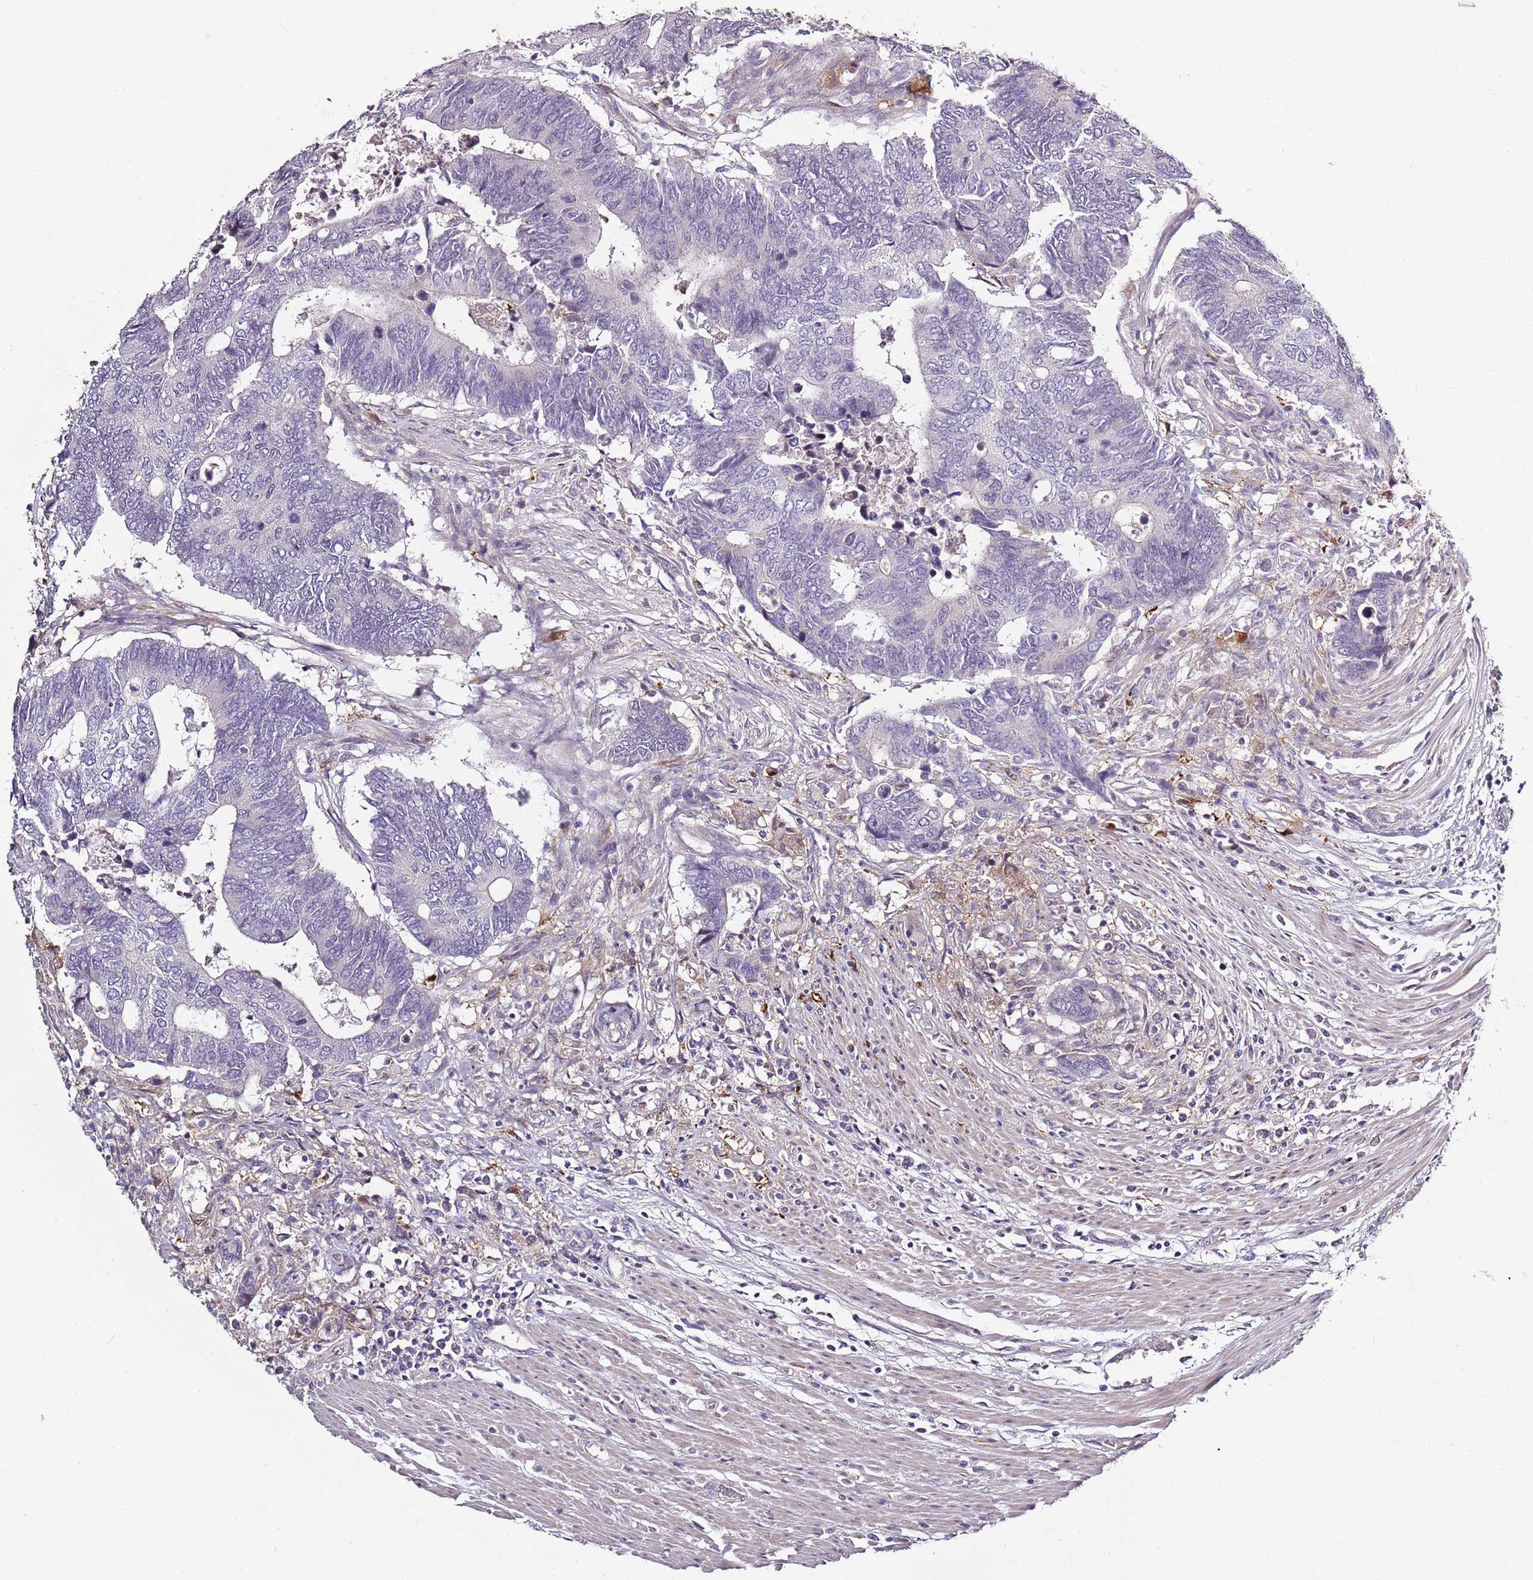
{"staining": {"intensity": "negative", "quantity": "none", "location": "none"}, "tissue": "colorectal cancer", "cell_type": "Tumor cells", "image_type": "cancer", "snomed": [{"axis": "morphology", "description": "Adenocarcinoma, NOS"}, {"axis": "topography", "description": "Colon"}], "caption": "Immunohistochemical staining of human adenocarcinoma (colorectal) reveals no significant expression in tumor cells.", "gene": "CC2D2B", "patient": {"sex": "male", "age": 87}}